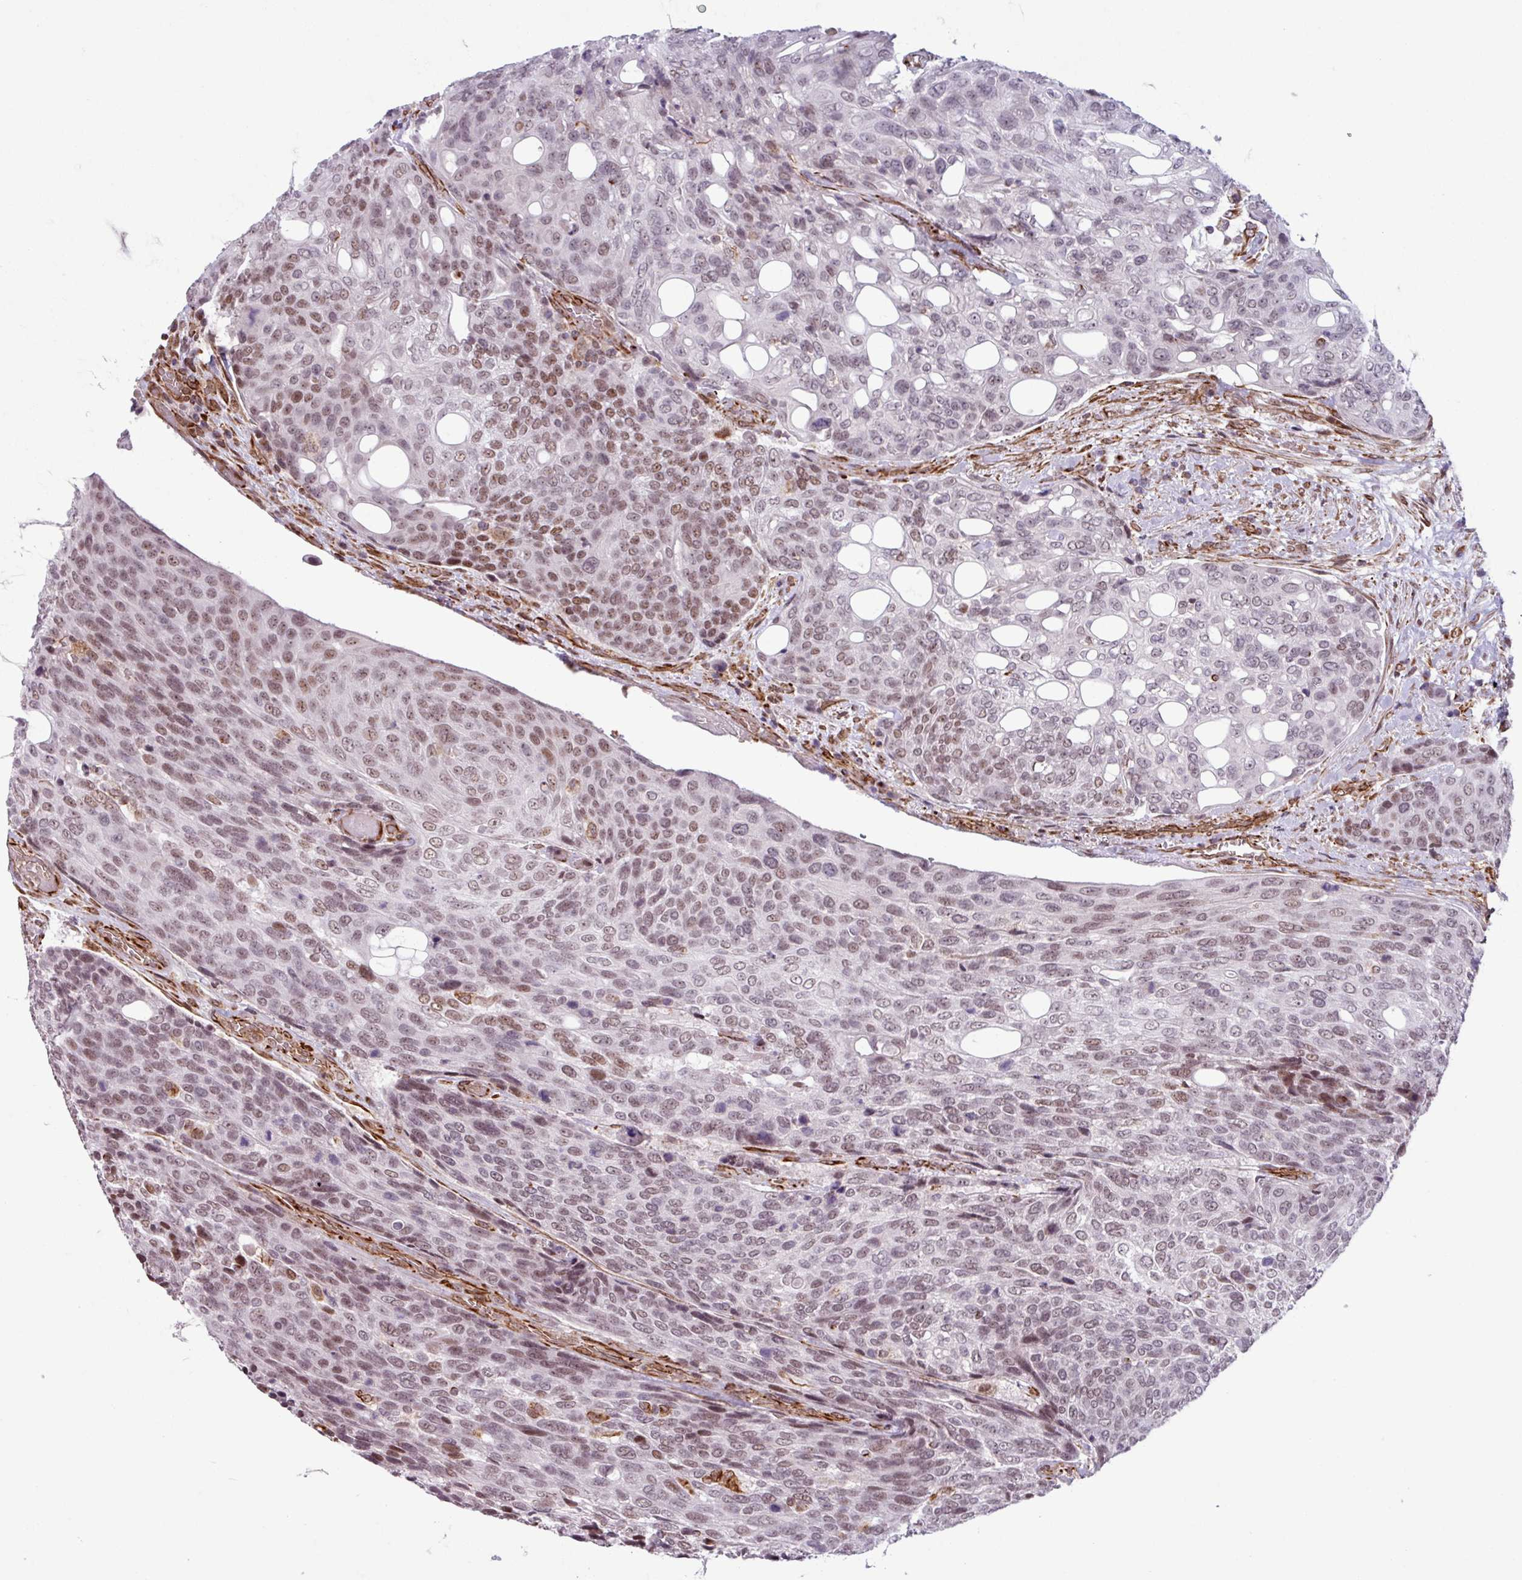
{"staining": {"intensity": "moderate", "quantity": ">75%", "location": "nuclear"}, "tissue": "urothelial cancer", "cell_type": "Tumor cells", "image_type": "cancer", "snomed": [{"axis": "morphology", "description": "Urothelial carcinoma, High grade"}, {"axis": "topography", "description": "Urinary bladder"}], "caption": "High-power microscopy captured an immunohistochemistry (IHC) image of high-grade urothelial carcinoma, revealing moderate nuclear staining in approximately >75% of tumor cells.", "gene": "CHD3", "patient": {"sex": "female", "age": 70}}